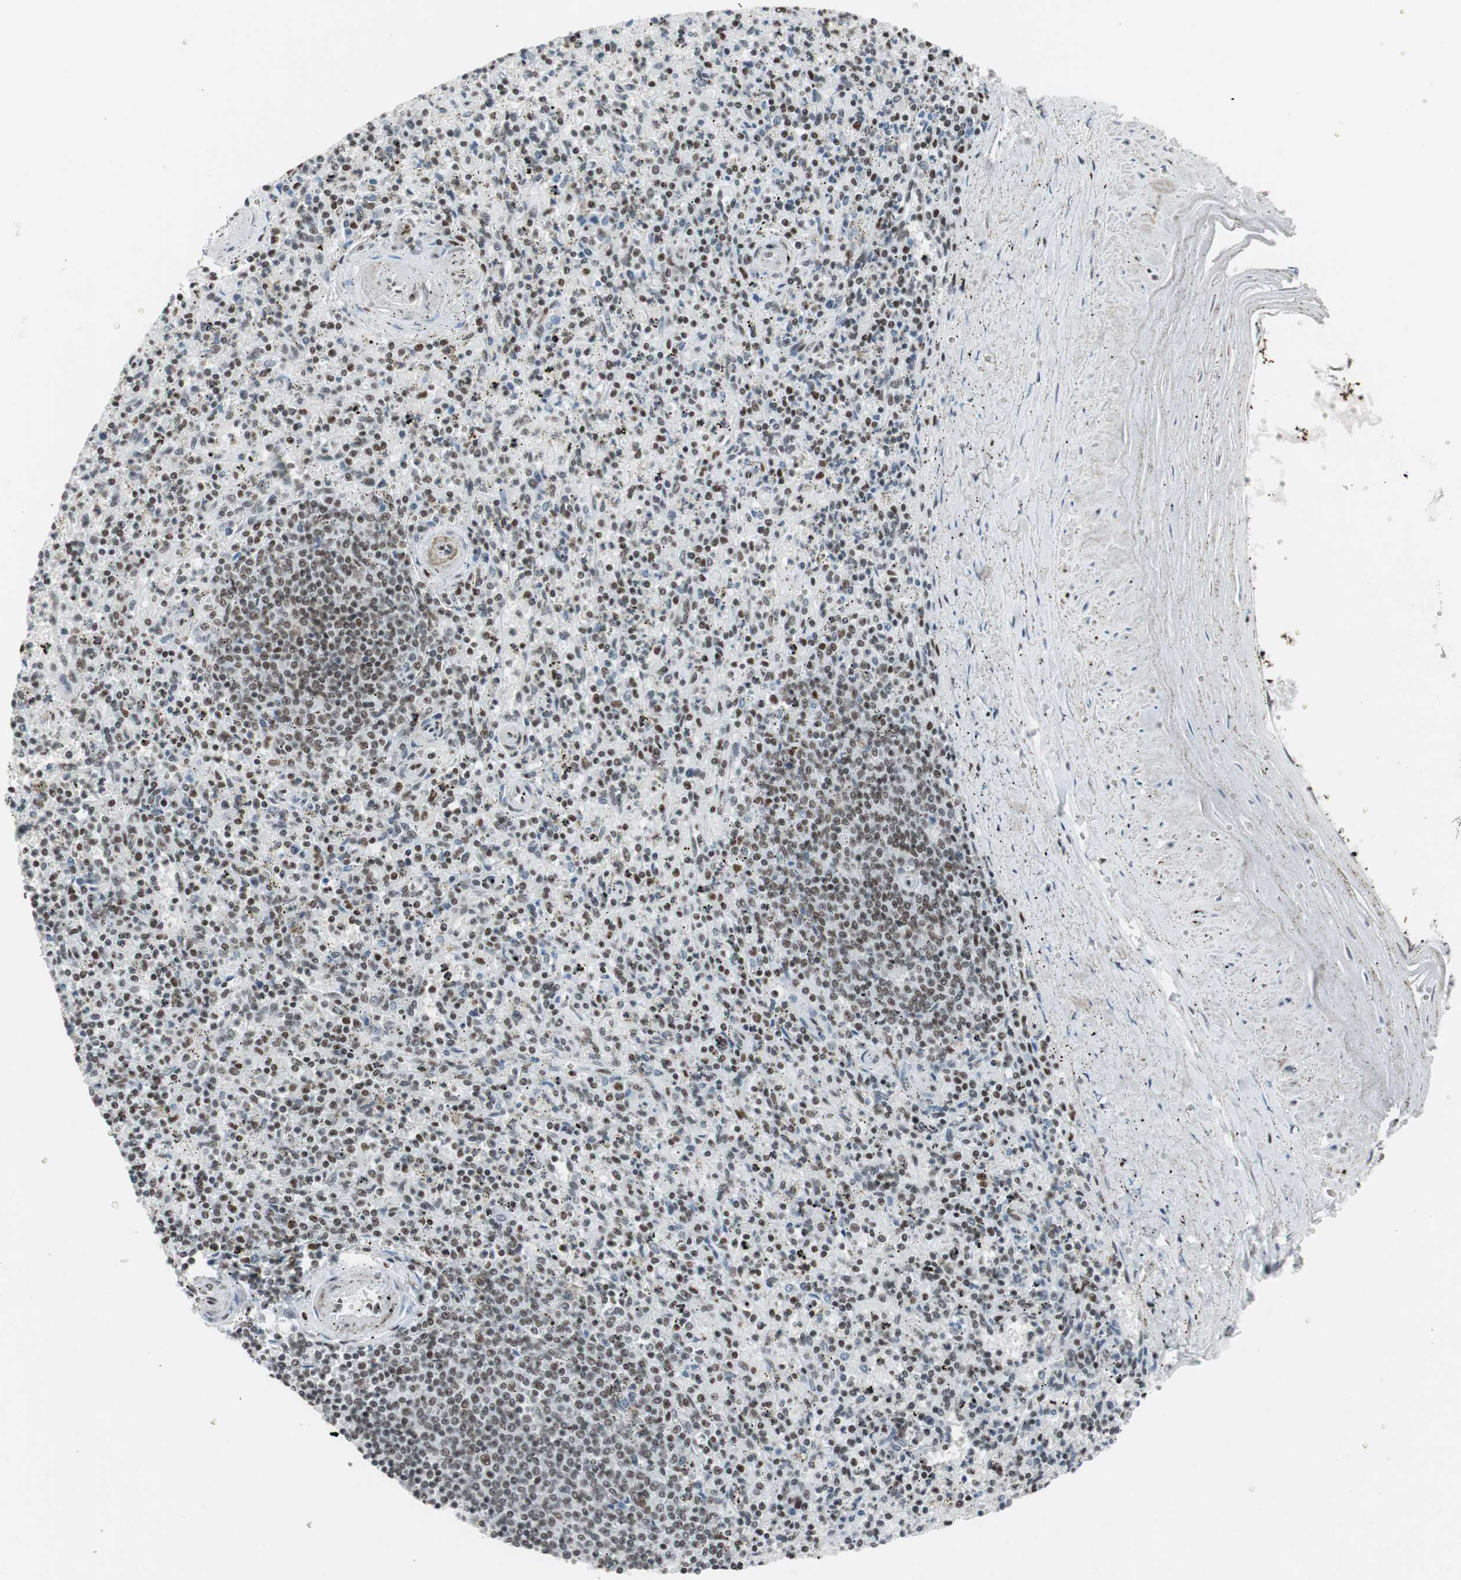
{"staining": {"intensity": "moderate", "quantity": "25%-75%", "location": "nuclear"}, "tissue": "spleen", "cell_type": "Cells in red pulp", "image_type": "normal", "snomed": [{"axis": "morphology", "description": "Normal tissue, NOS"}, {"axis": "topography", "description": "Spleen"}], "caption": "Moderate nuclear protein expression is seen in approximately 25%-75% of cells in red pulp in spleen.", "gene": "ARID1A", "patient": {"sex": "male", "age": 72}}